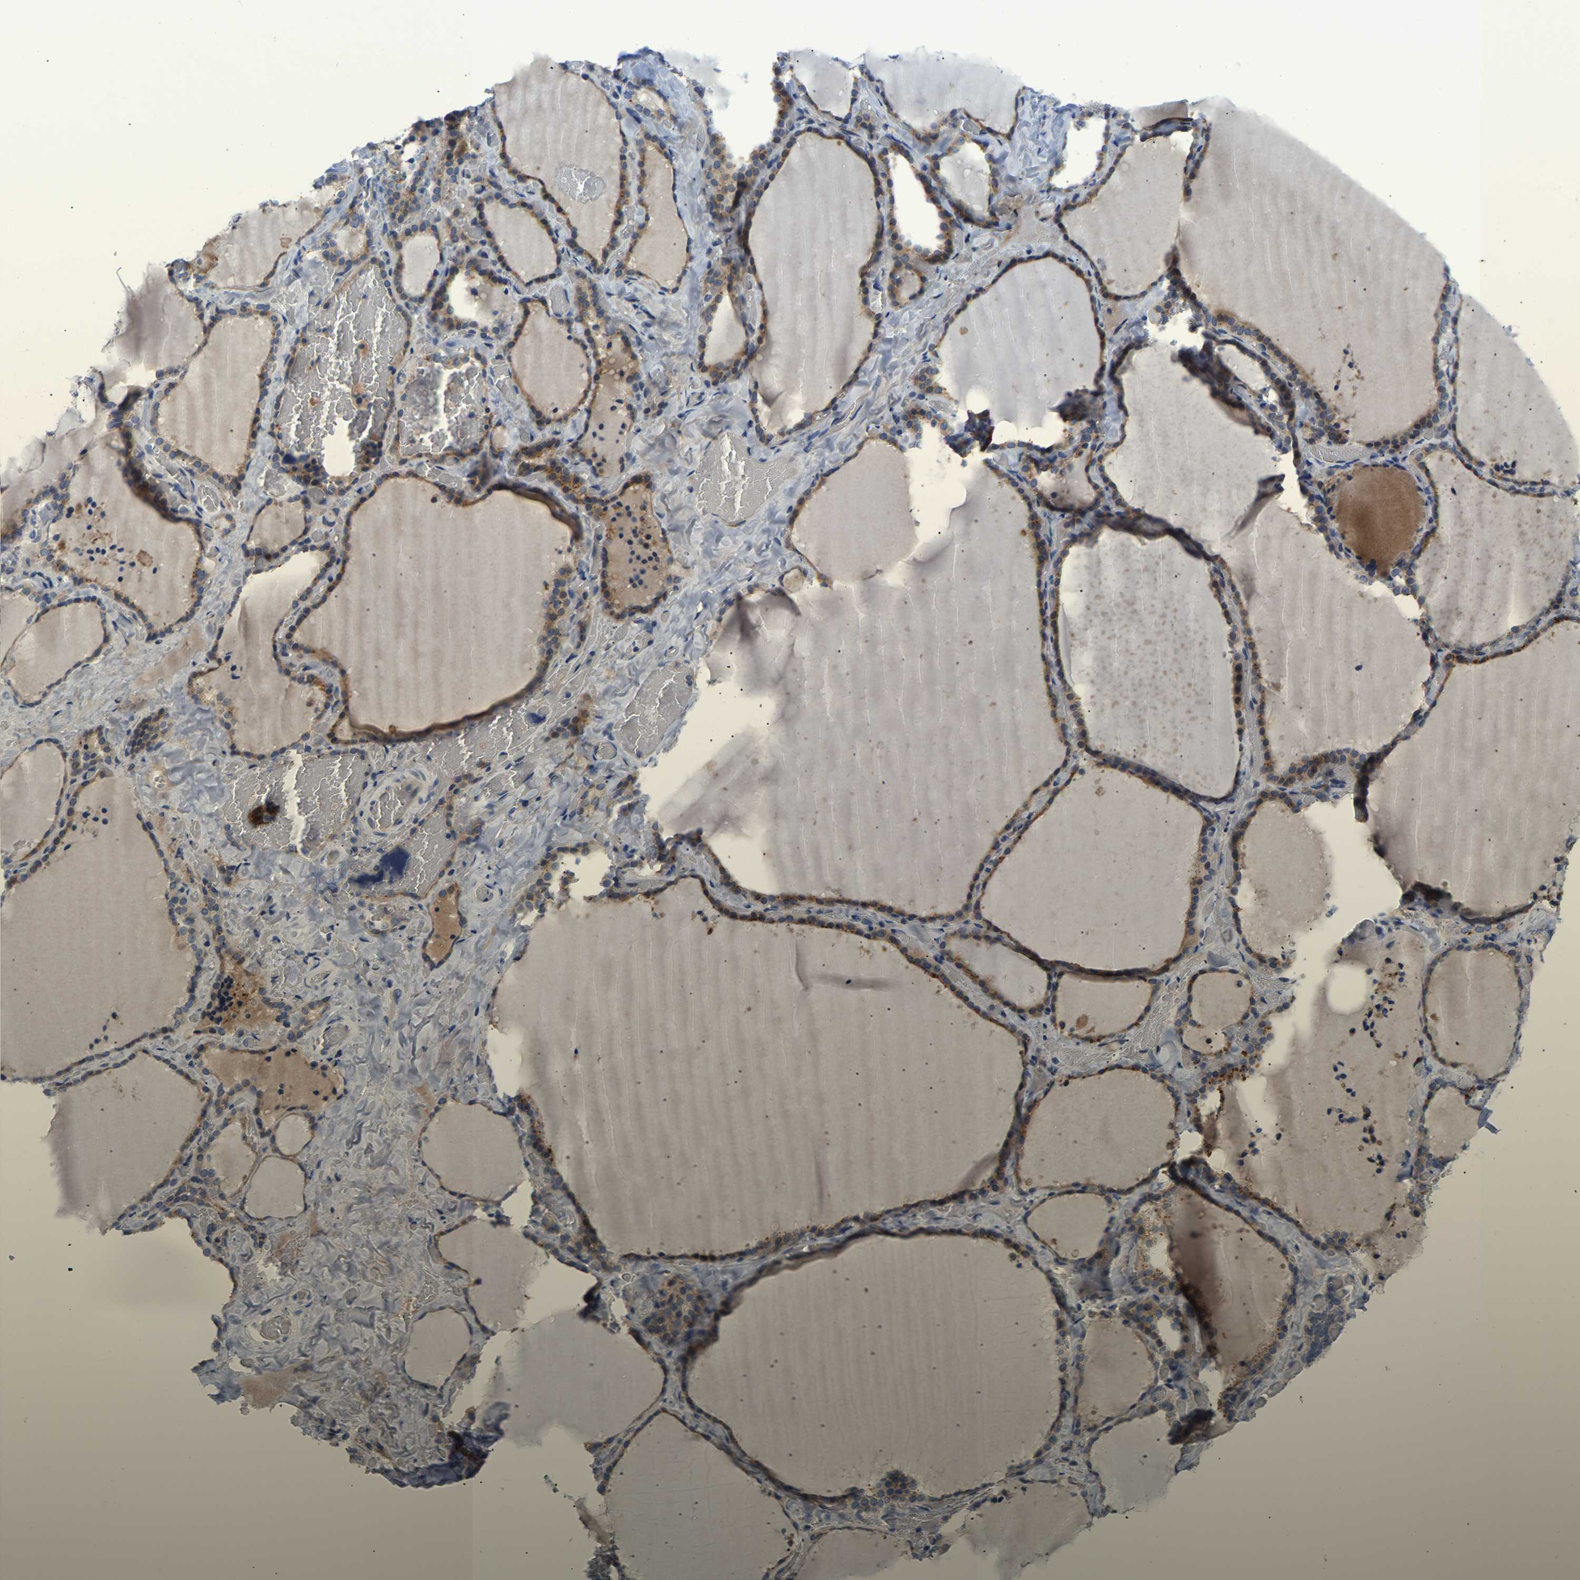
{"staining": {"intensity": "moderate", "quantity": ">75%", "location": "cytoplasmic/membranous"}, "tissue": "thyroid gland", "cell_type": "Glandular cells", "image_type": "normal", "snomed": [{"axis": "morphology", "description": "Normal tissue, NOS"}, {"axis": "topography", "description": "Thyroid gland"}], "caption": "Moderate cytoplasmic/membranous expression is appreciated in about >75% of glandular cells in normal thyroid gland.", "gene": "ABCA10", "patient": {"sex": "female", "age": 22}}